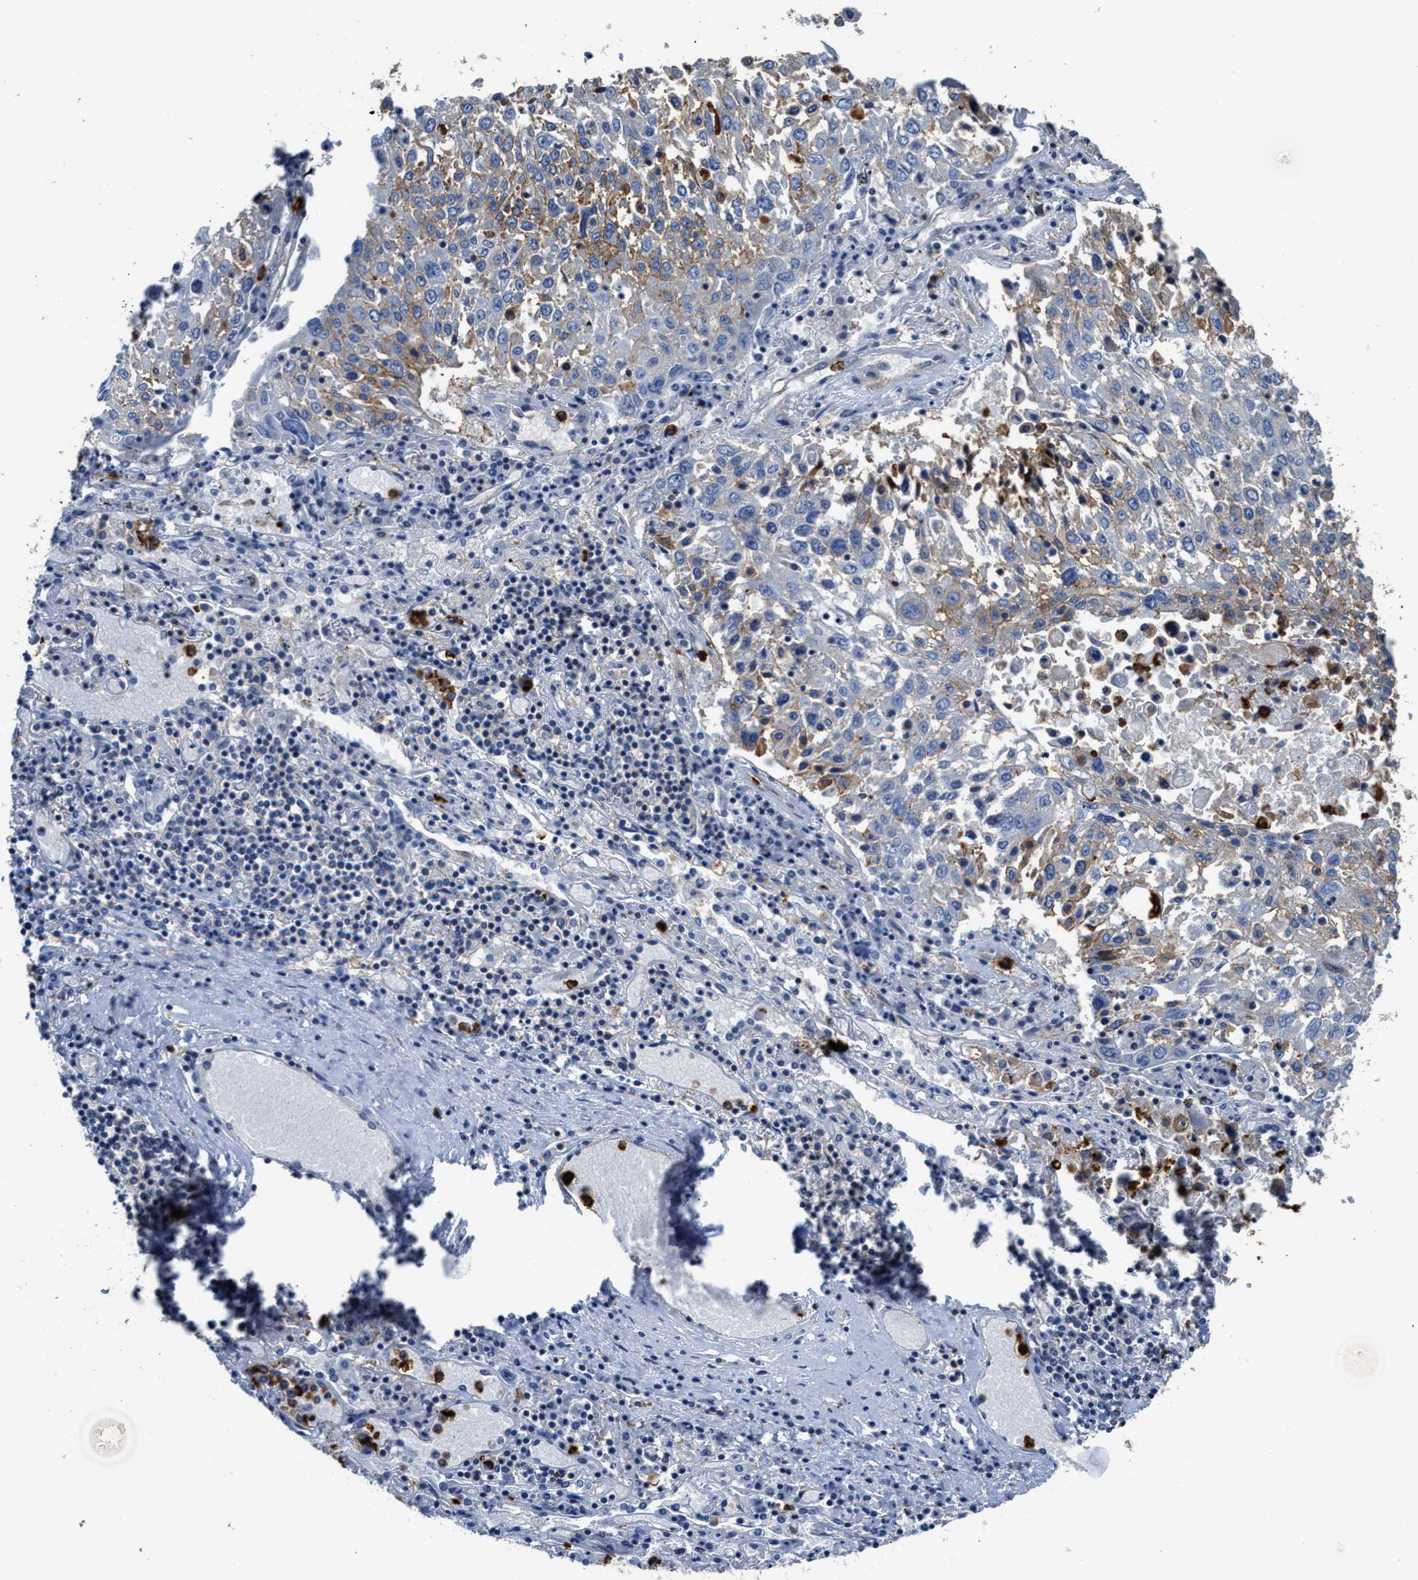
{"staining": {"intensity": "moderate", "quantity": "<25%", "location": "cytoplasmic/membranous"}, "tissue": "lung cancer", "cell_type": "Tumor cells", "image_type": "cancer", "snomed": [{"axis": "morphology", "description": "Squamous cell carcinoma, NOS"}, {"axis": "topography", "description": "Lung"}], "caption": "Lung cancer (squamous cell carcinoma) stained for a protein reveals moderate cytoplasmic/membranous positivity in tumor cells.", "gene": "TRAF6", "patient": {"sex": "male", "age": 65}}